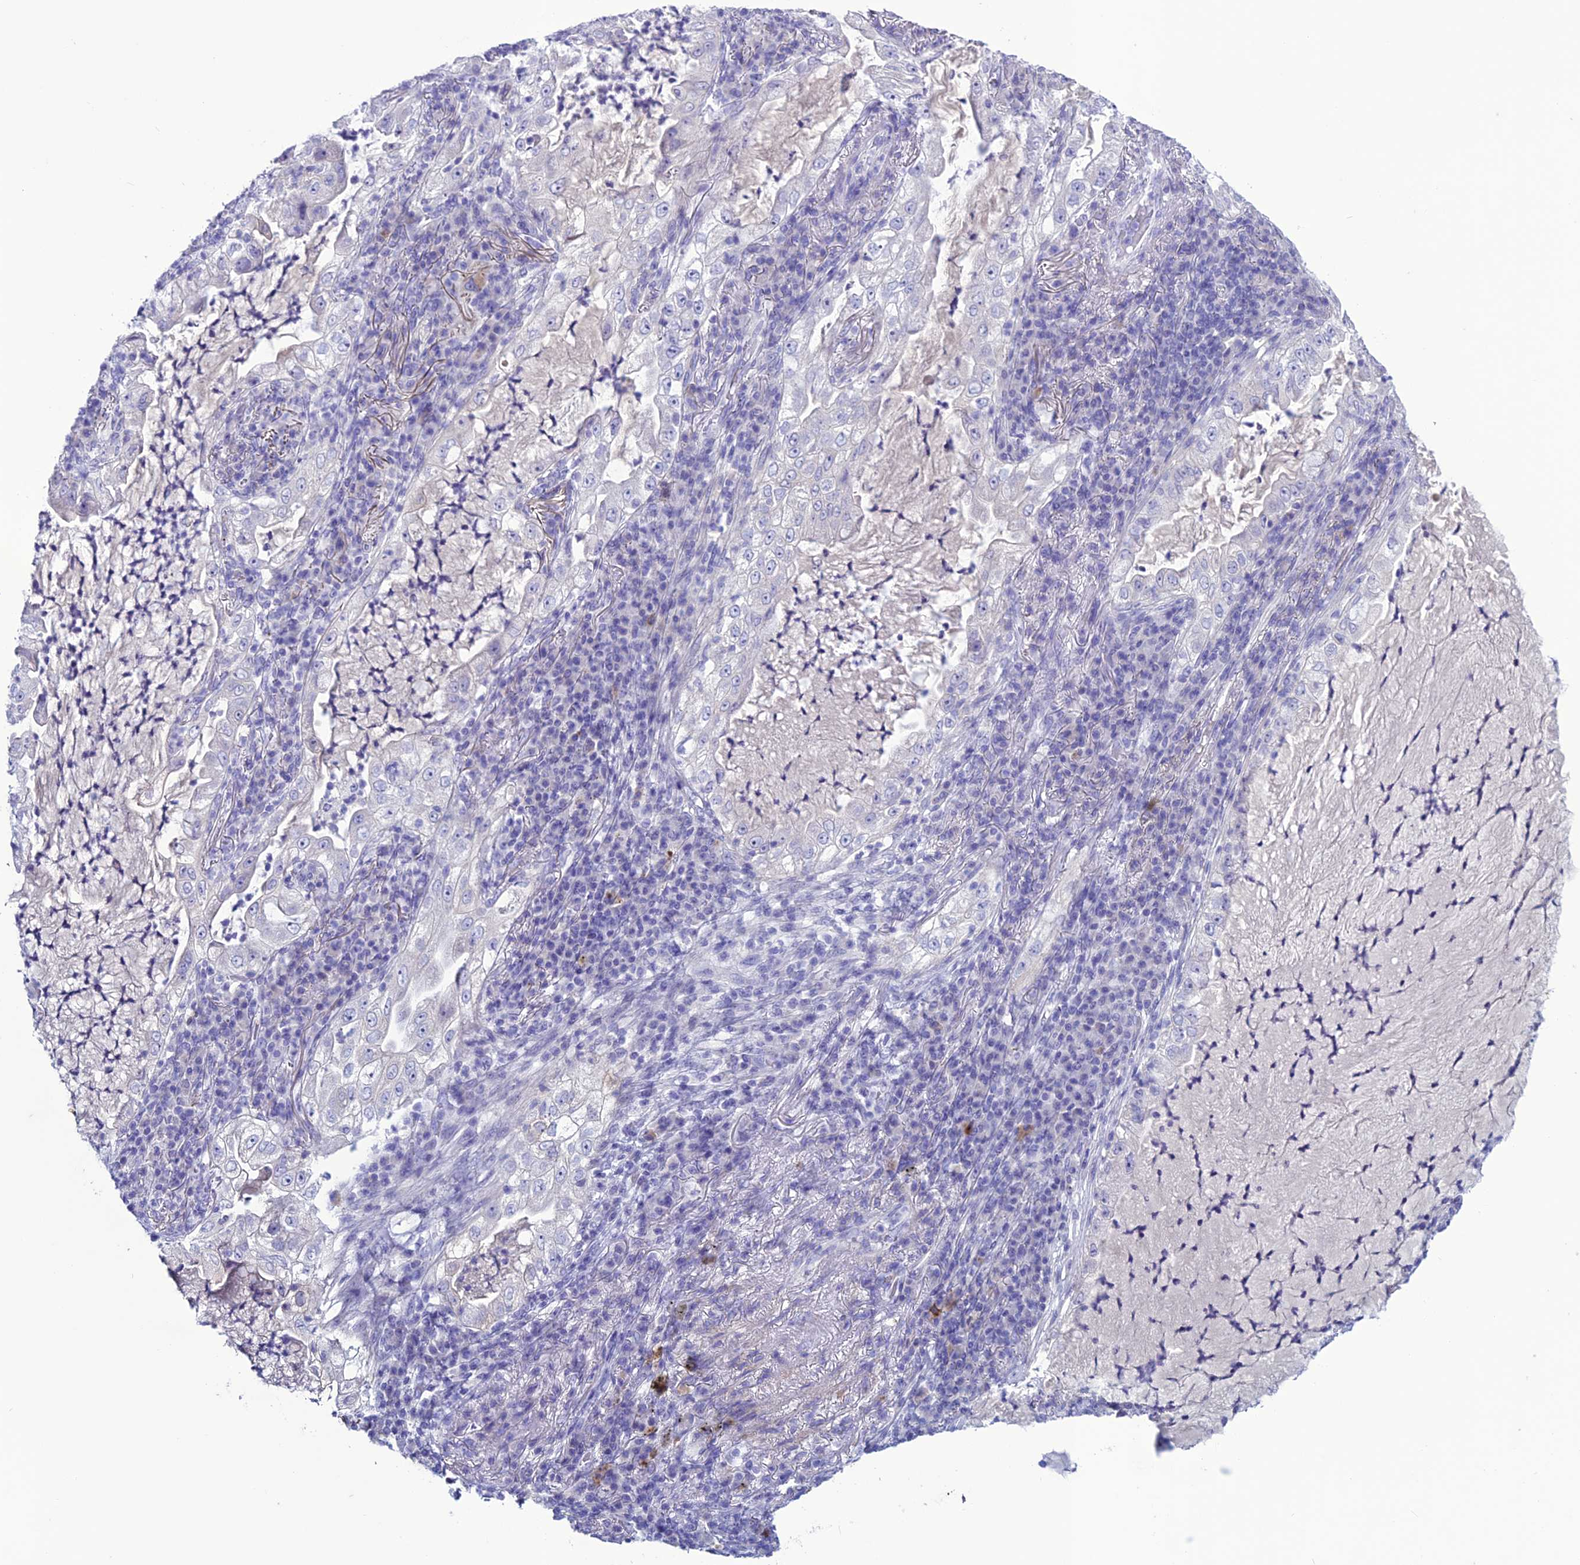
{"staining": {"intensity": "negative", "quantity": "none", "location": "none"}, "tissue": "lung cancer", "cell_type": "Tumor cells", "image_type": "cancer", "snomed": [{"axis": "morphology", "description": "Adenocarcinoma, NOS"}, {"axis": "topography", "description": "Lung"}], "caption": "An IHC photomicrograph of lung cancer is shown. There is no staining in tumor cells of lung cancer.", "gene": "CLEC2L", "patient": {"sex": "female", "age": 73}}